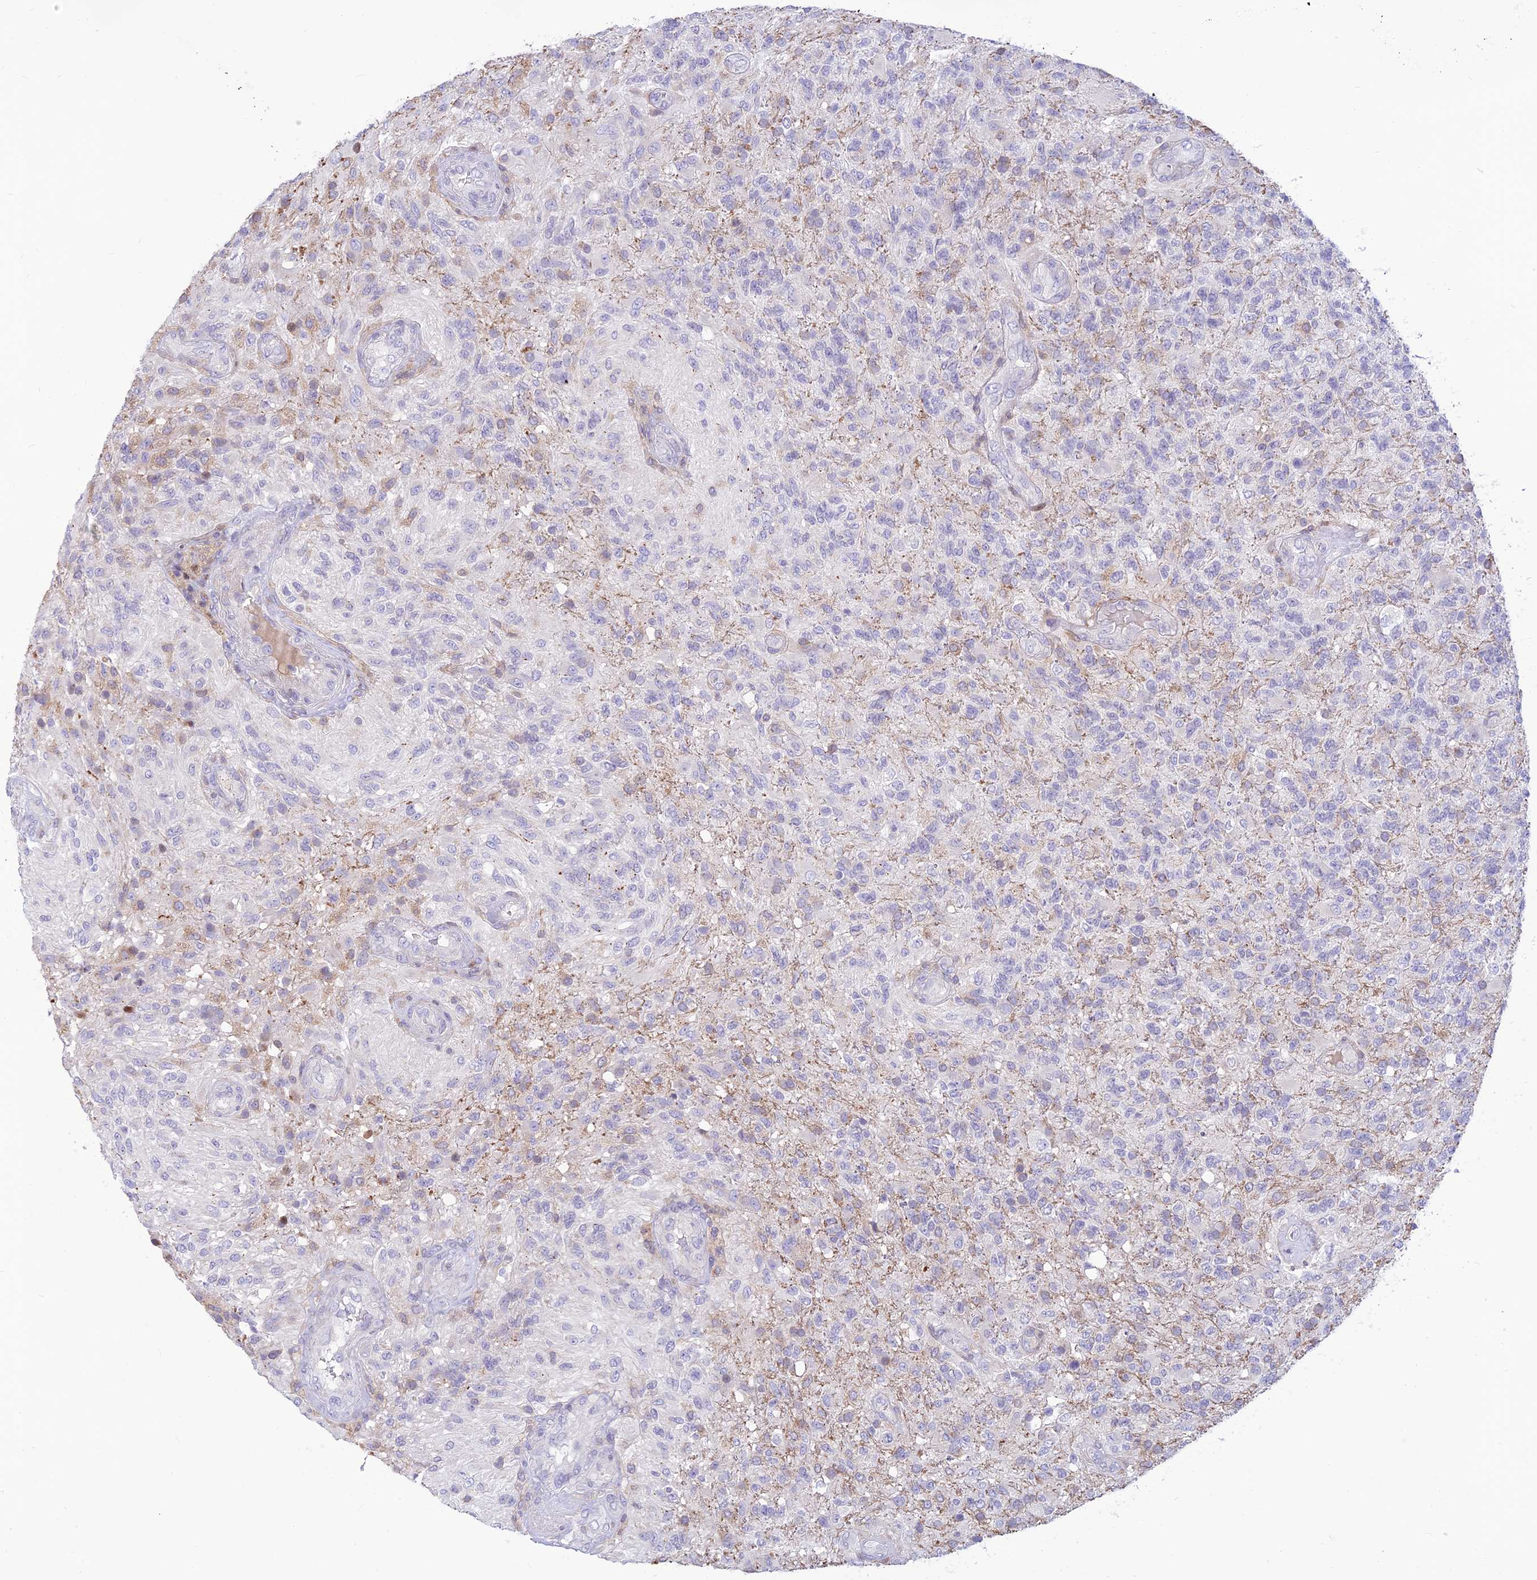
{"staining": {"intensity": "negative", "quantity": "none", "location": "none"}, "tissue": "glioma", "cell_type": "Tumor cells", "image_type": "cancer", "snomed": [{"axis": "morphology", "description": "Glioma, malignant, High grade"}, {"axis": "topography", "description": "Brain"}], "caption": "Immunohistochemistry (IHC) of malignant high-grade glioma displays no expression in tumor cells. (Stains: DAB immunohistochemistry with hematoxylin counter stain, Microscopy: brightfield microscopy at high magnification).", "gene": "FAM186B", "patient": {"sex": "male", "age": 56}}